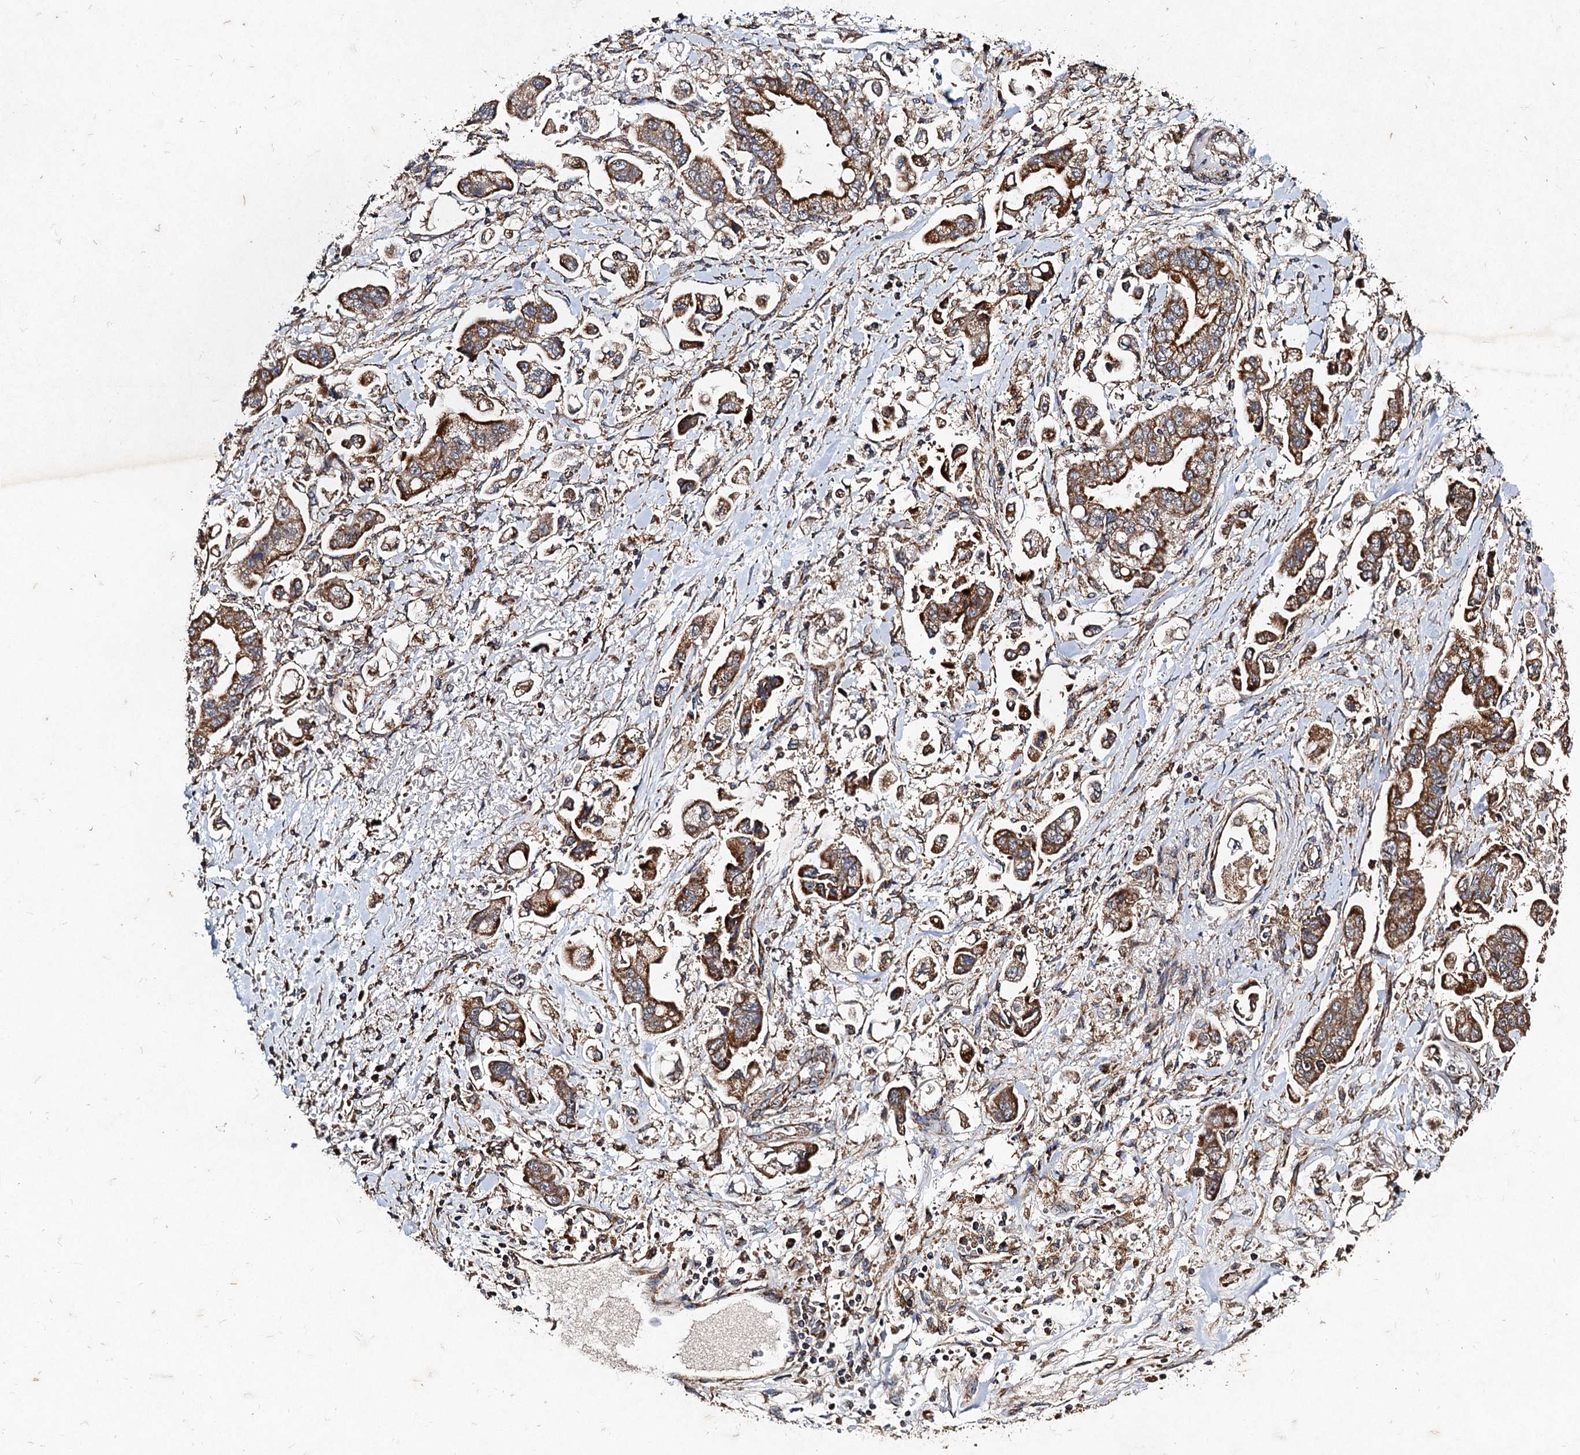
{"staining": {"intensity": "moderate", "quantity": ">75%", "location": "cytoplasmic/membranous"}, "tissue": "stomach cancer", "cell_type": "Tumor cells", "image_type": "cancer", "snomed": [{"axis": "morphology", "description": "Adenocarcinoma, NOS"}, {"axis": "topography", "description": "Stomach"}], "caption": "Immunohistochemistry (IHC) of stomach cancer displays medium levels of moderate cytoplasmic/membranous positivity in about >75% of tumor cells.", "gene": "NDUFA13", "patient": {"sex": "male", "age": 62}}